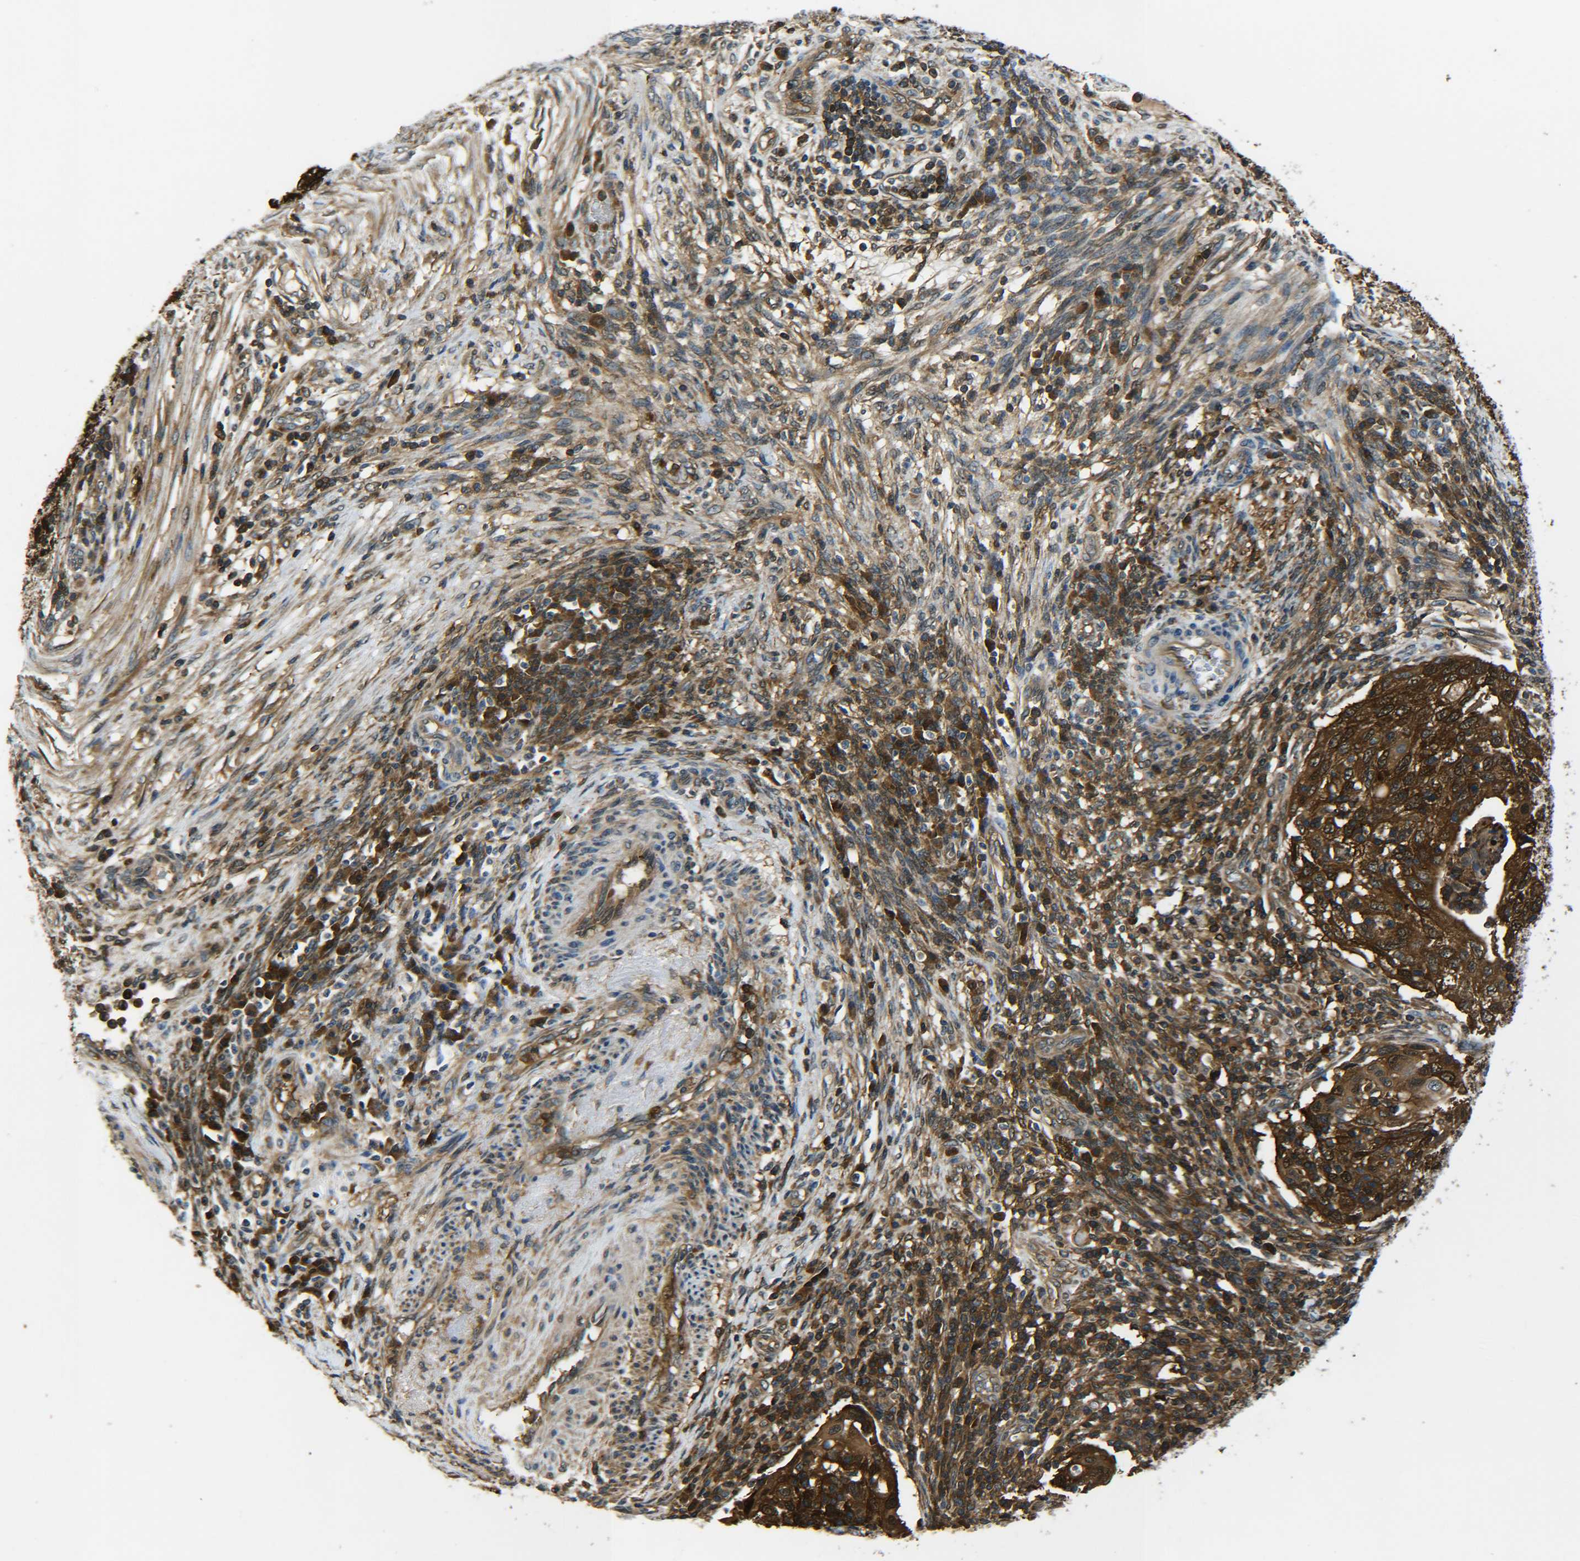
{"staining": {"intensity": "strong", "quantity": ">75%", "location": "cytoplasmic/membranous,nuclear"}, "tissue": "cervical cancer", "cell_type": "Tumor cells", "image_type": "cancer", "snomed": [{"axis": "morphology", "description": "Squamous cell carcinoma, NOS"}, {"axis": "topography", "description": "Cervix"}], "caption": "Cervical squamous cell carcinoma was stained to show a protein in brown. There is high levels of strong cytoplasmic/membranous and nuclear staining in approximately >75% of tumor cells.", "gene": "PREB", "patient": {"sex": "female", "age": 70}}